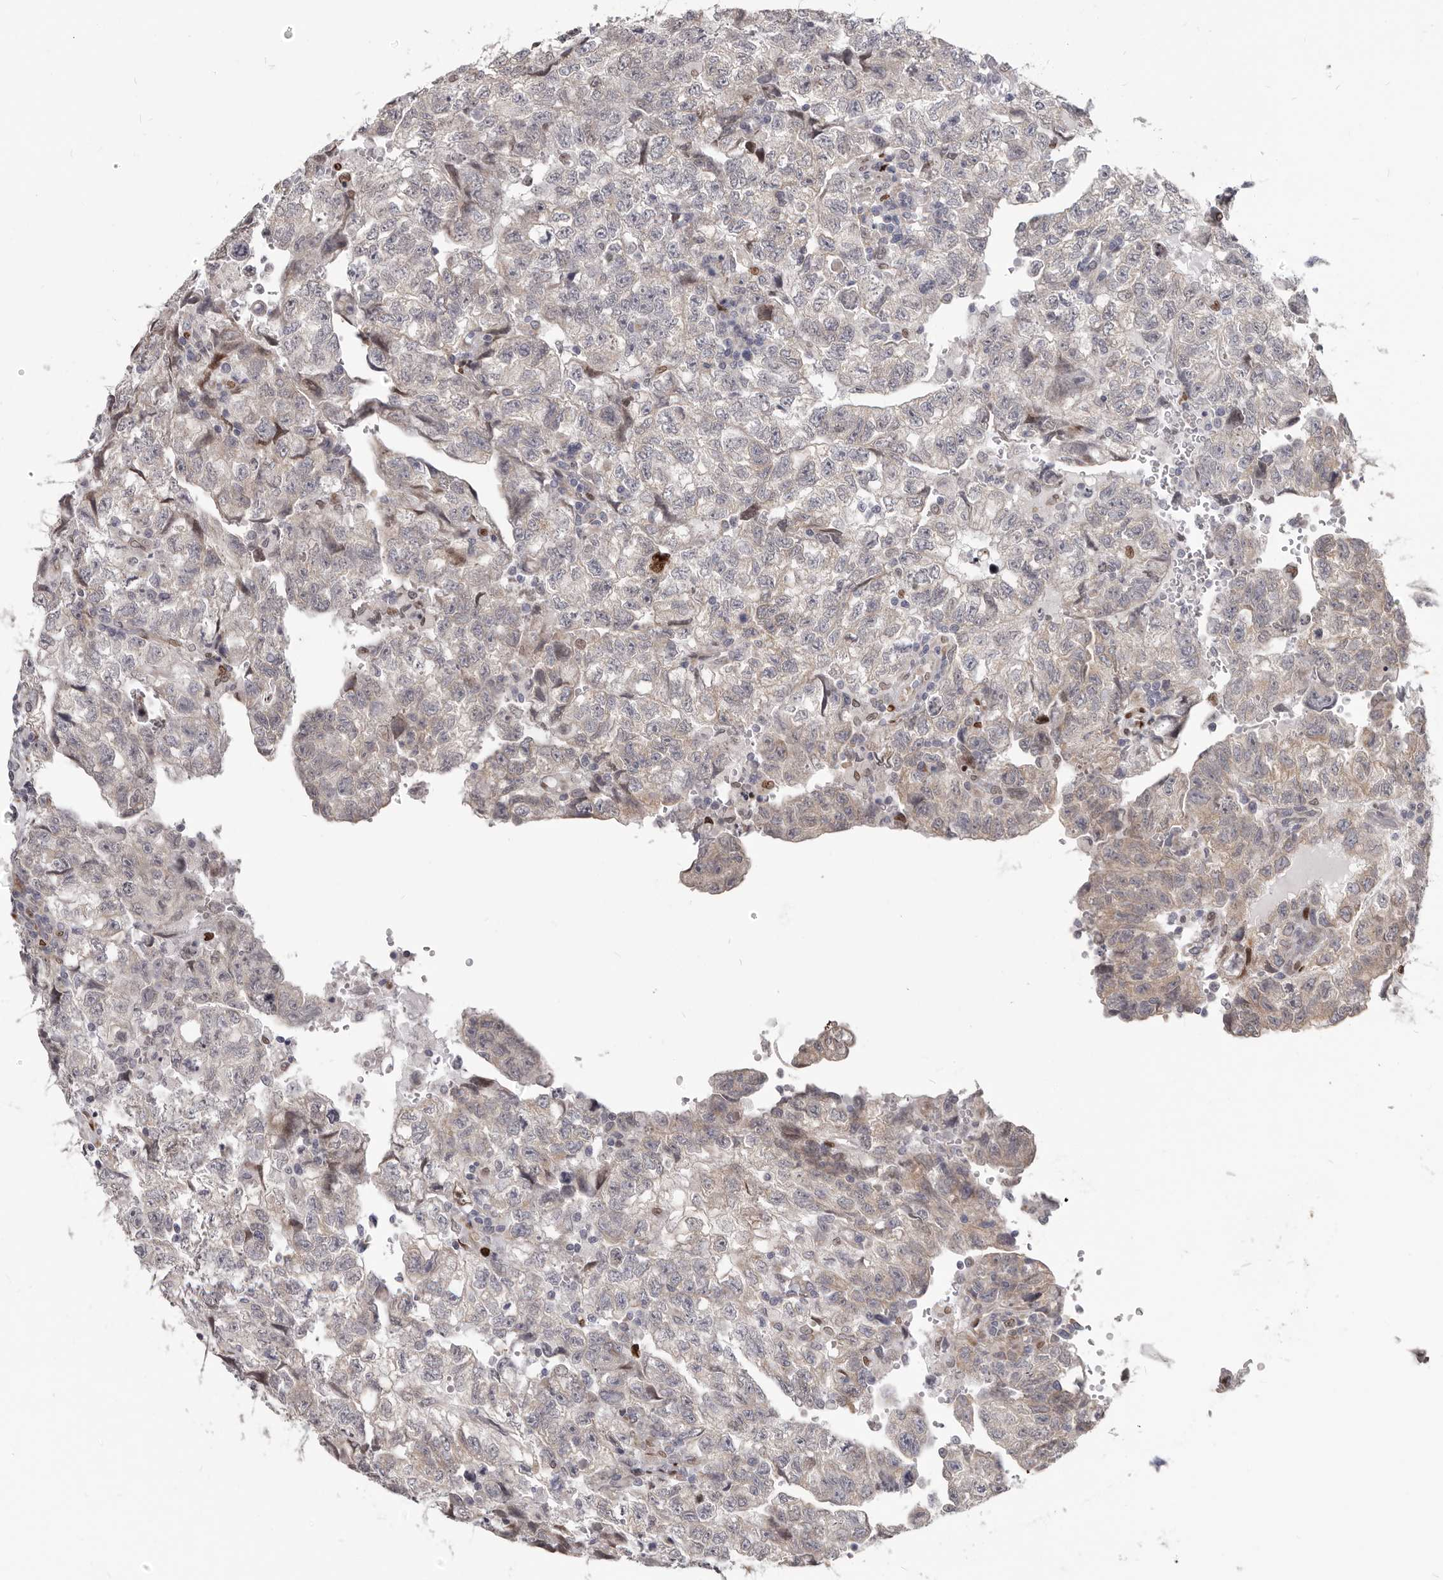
{"staining": {"intensity": "weak", "quantity": "<25%", "location": "cytoplasmic/membranous"}, "tissue": "testis cancer", "cell_type": "Tumor cells", "image_type": "cancer", "snomed": [{"axis": "morphology", "description": "Carcinoma, Embryonal, NOS"}, {"axis": "topography", "description": "Testis"}], "caption": "Immunohistochemistry image of neoplastic tissue: testis cancer (embryonal carcinoma) stained with DAB (3,3'-diaminobenzidine) reveals no significant protein expression in tumor cells.", "gene": "SRP19", "patient": {"sex": "male", "age": 36}}